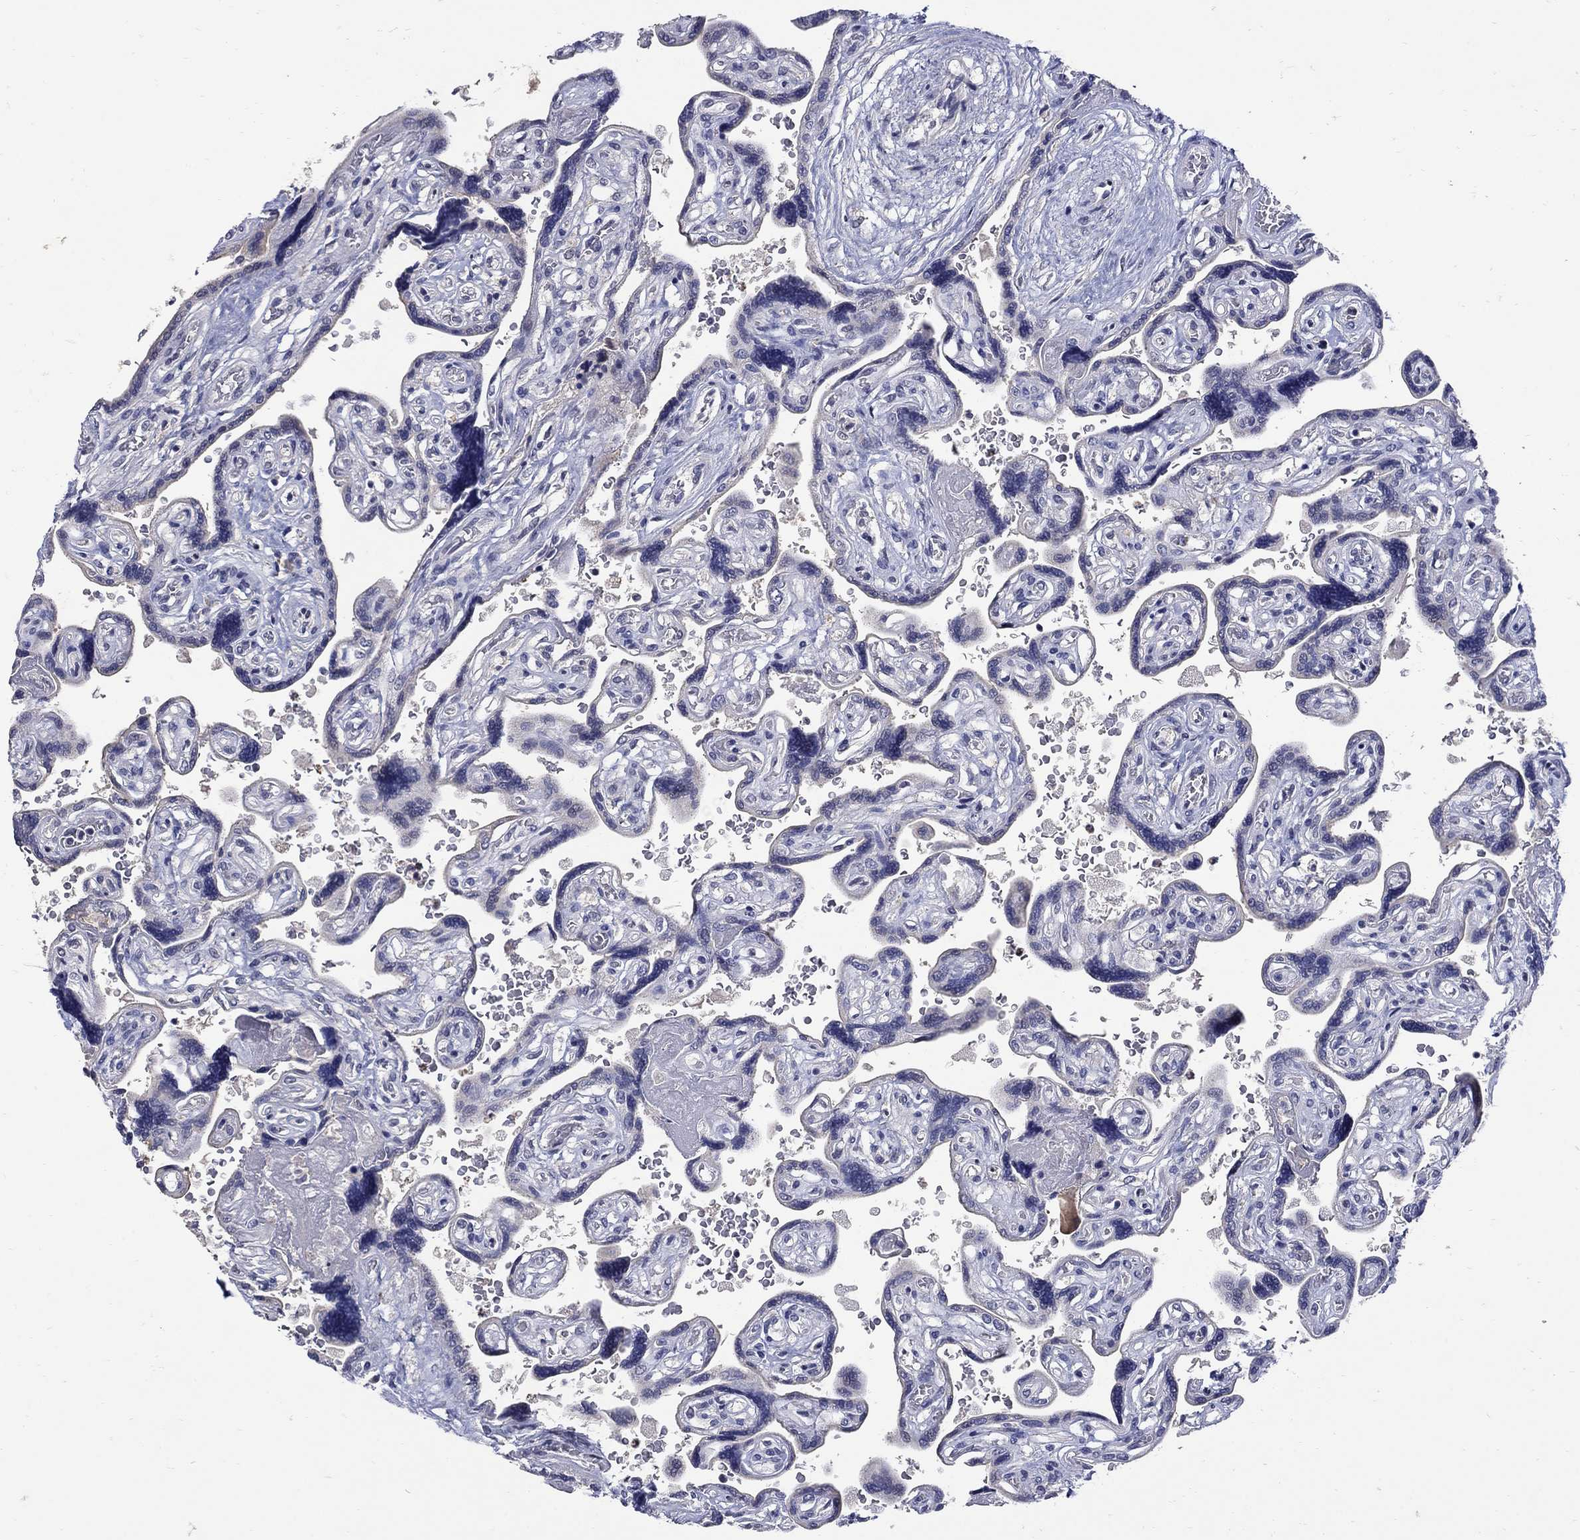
{"staining": {"intensity": "negative", "quantity": "none", "location": "none"}, "tissue": "placenta", "cell_type": "Decidual cells", "image_type": "normal", "snomed": [{"axis": "morphology", "description": "Normal tissue, NOS"}, {"axis": "topography", "description": "Placenta"}], "caption": "This is an IHC photomicrograph of benign human placenta. There is no expression in decidual cells.", "gene": "CETN1", "patient": {"sex": "female", "age": 32}}